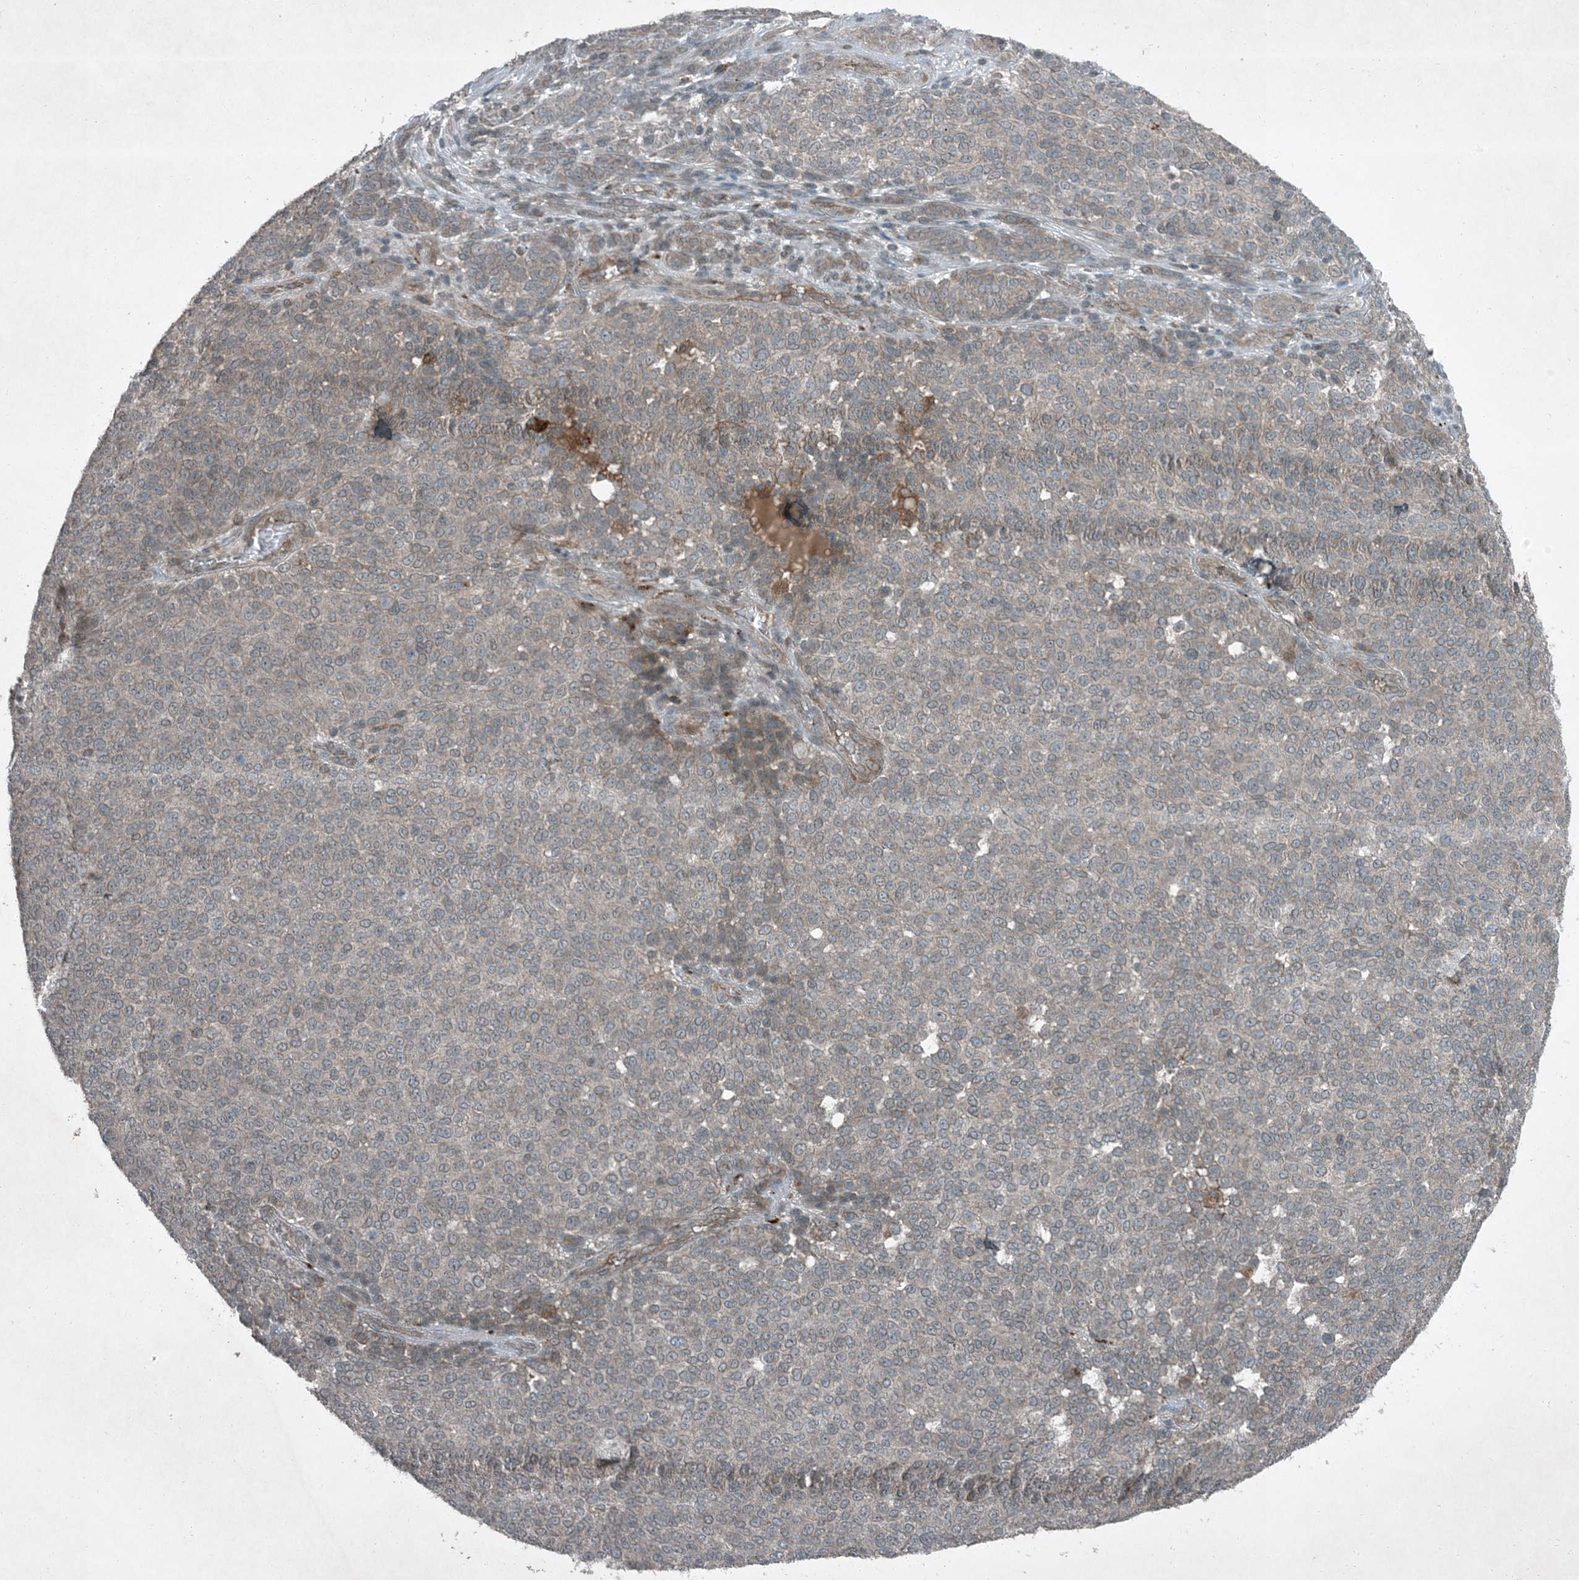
{"staining": {"intensity": "negative", "quantity": "none", "location": "none"}, "tissue": "melanoma", "cell_type": "Tumor cells", "image_type": "cancer", "snomed": [{"axis": "morphology", "description": "Malignant melanoma, NOS"}, {"axis": "topography", "description": "Skin"}], "caption": "High power microscopy micrograph of an IHC micrograph of melanoma, revealing no significant expression in tumor cells.", "gene": "MDN1", "patient": {"sex": "male", "age": 49}}